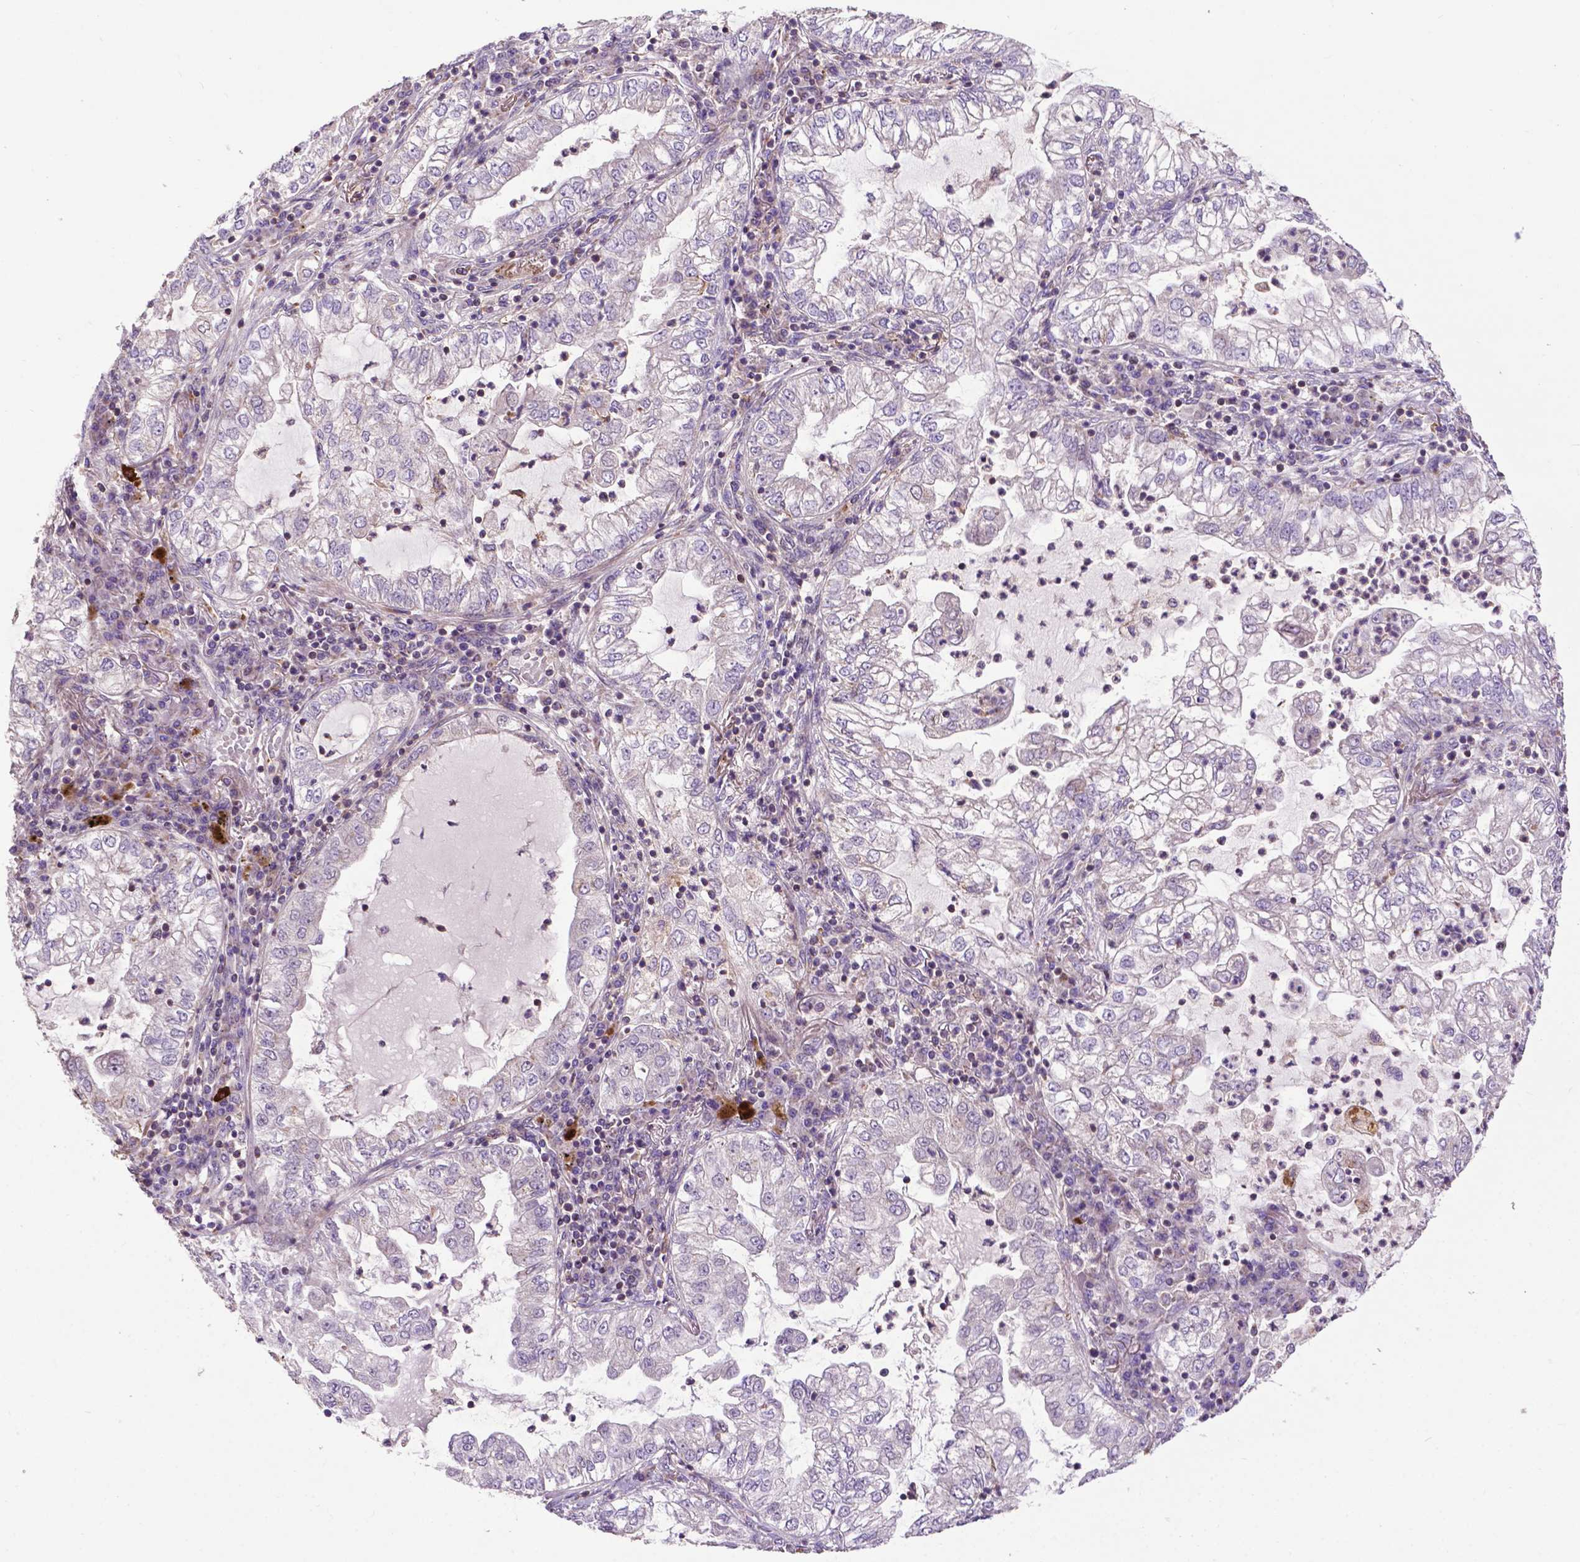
{"staining": {"intensity": "negative", "quantity": "none", "location": "none"}, "tissue": "lung cancer", "cell_type": "Tumor cells", "image_type": "cancer", "snomed": [{"axis": "morphology", "description": "Adenocarcinoma, NOS"}, {"axis": "topography", "description": "Lung"}], "caption": "Protein analysis of lung cancer exhibits no significant positivity in tumor cells.", "gene": "SPNS2", "patient": {"sex": "female", "age": 73}}